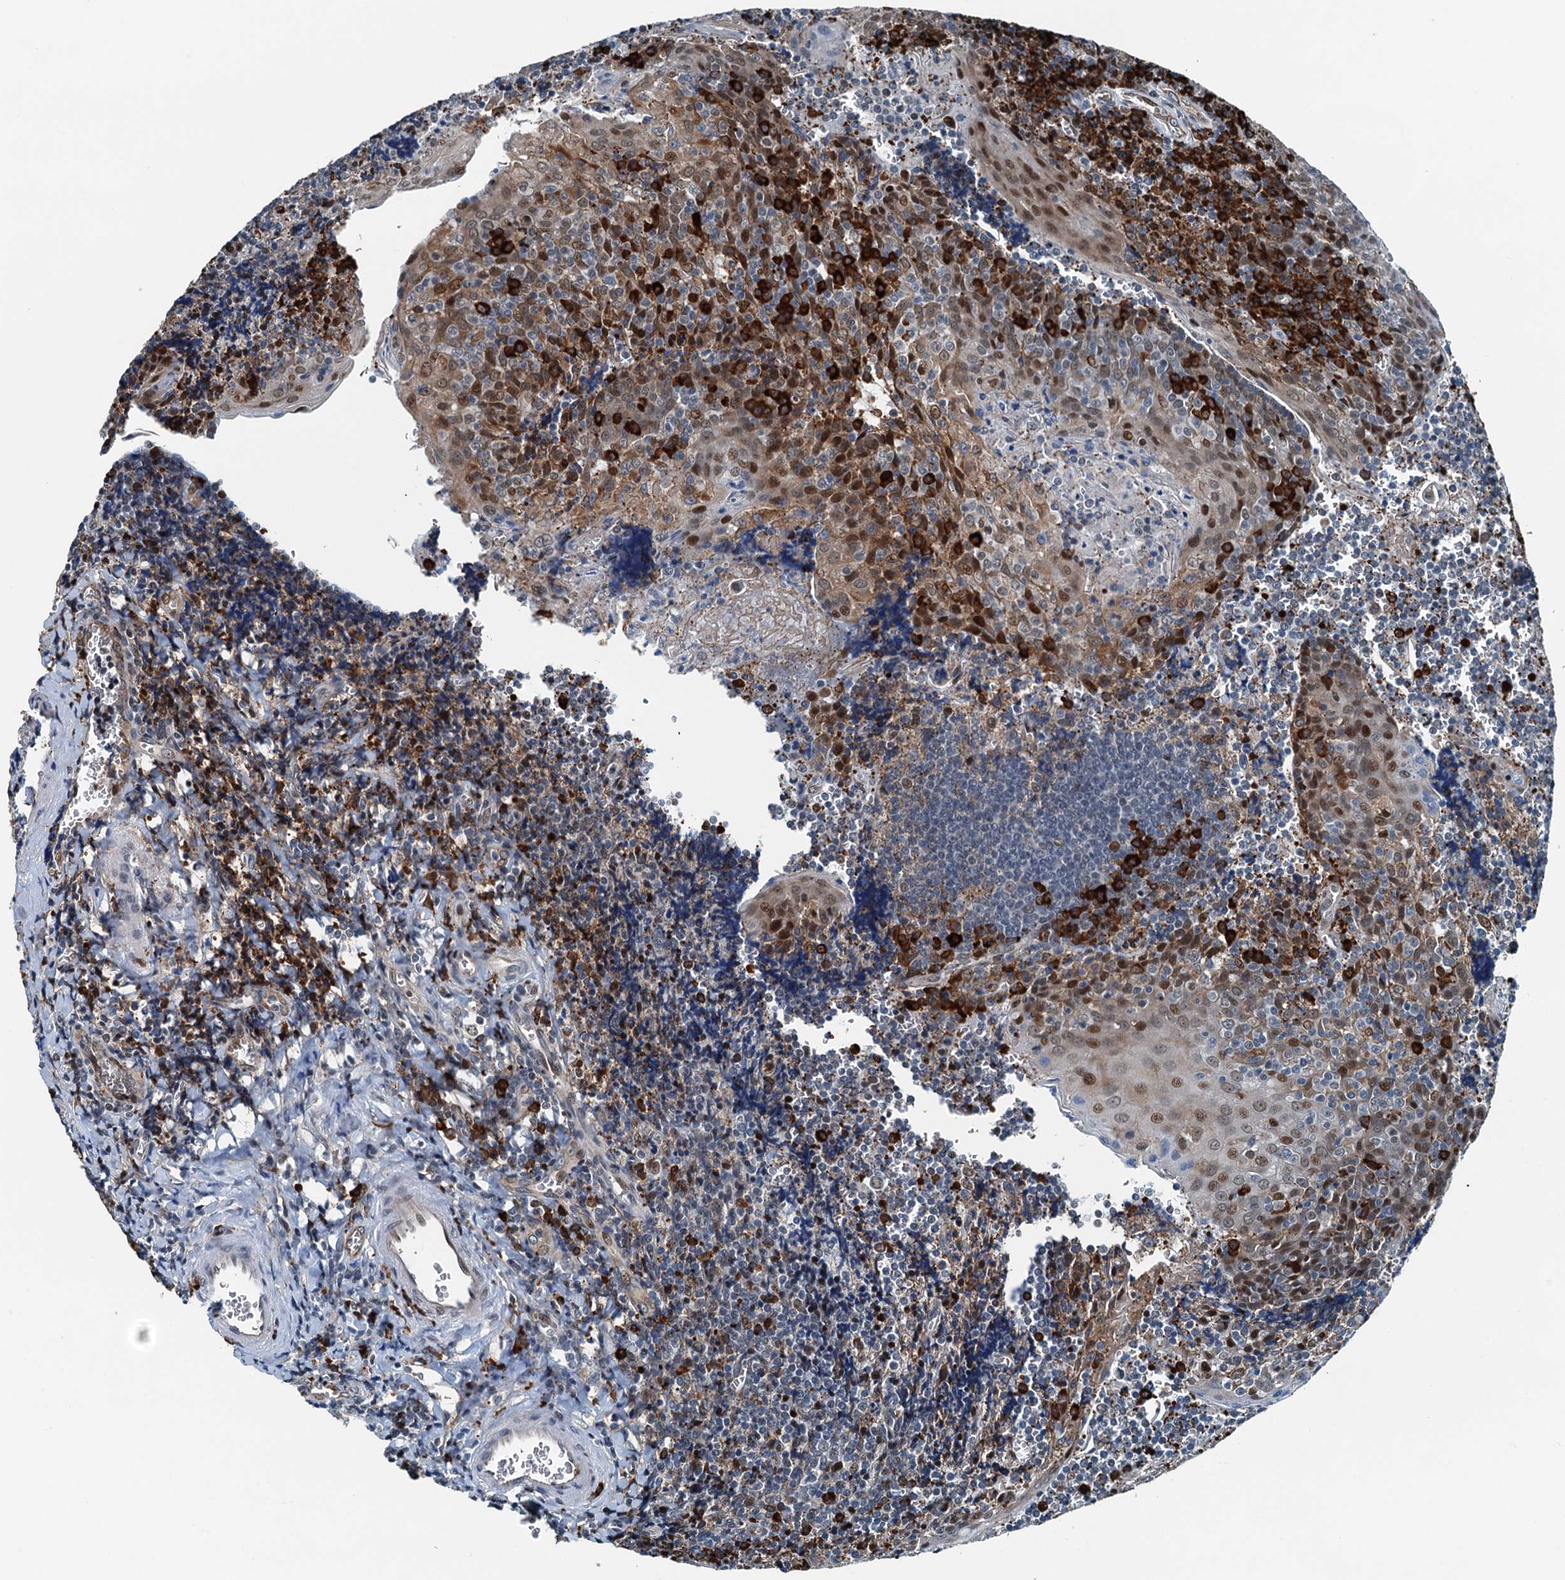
{"staining": {"intensity": "strong", "quantity": "25%-75%", "location": "cytoplasmic/membranous,nuclear"}, "tissue": "tonsil", "cell_type": "Germinal center cells", "image_type": "normal", "snomed": [{"axis": "morphology", "description": "Normal tissue, NOS"}, {"axis": "topography", "description": "Tonsil"}], "caption": "Immunohistochemistry staining of unremarkable tonsil, which demonstrates high levels of strong cytoplasmic/membranous,nuclear staining in about 25%-75% of germinal center cells indicating strong cytoplasmic/membranous,nuclear protein positivity. The staining was performed using DAB (brown) for protein detection and nuclei were counterstained in hematoxylin (blue).", "gene": "TAMALIN", "patient": {"sex": "male", "age": 27}}